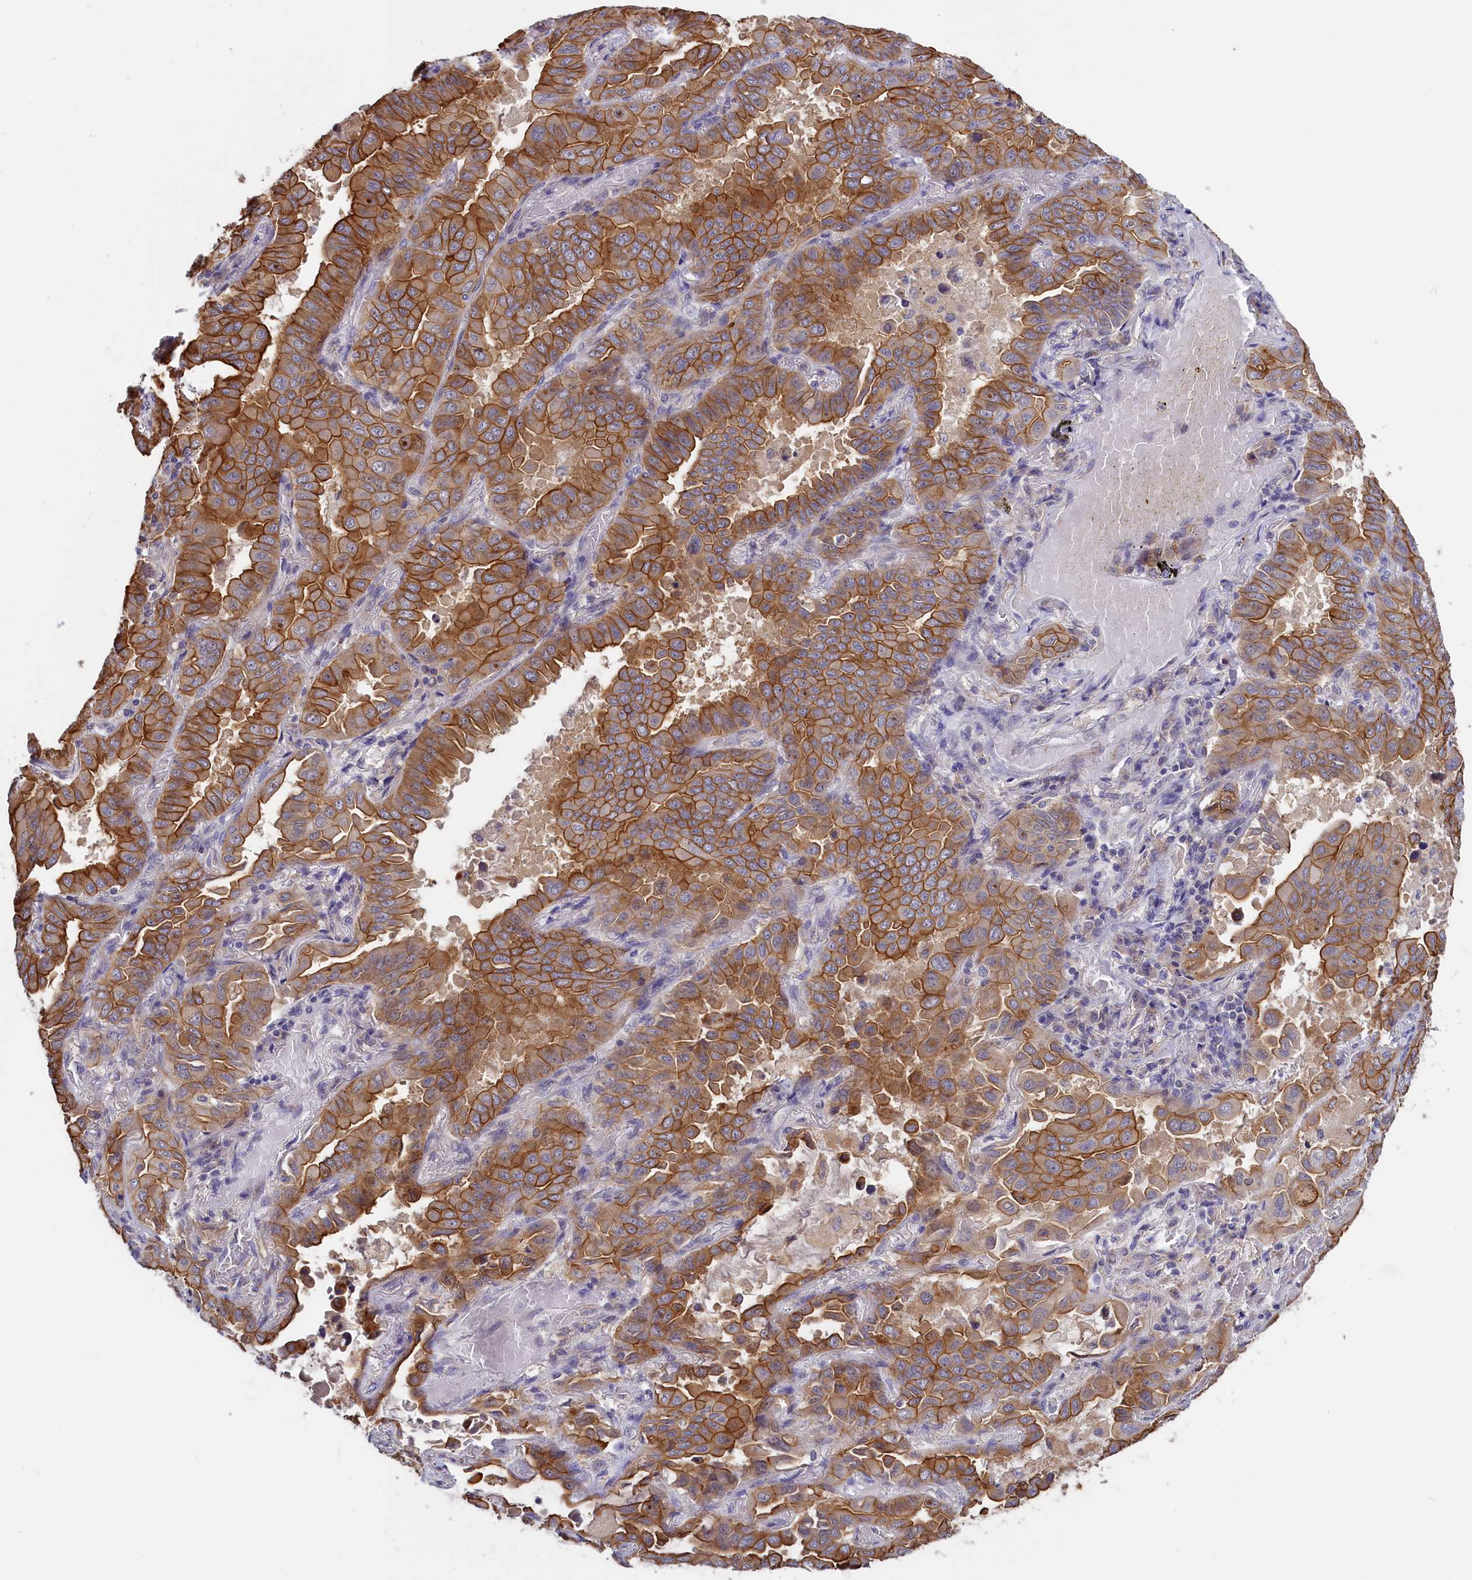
{"staining": {"intensity": "strong", "quantity": ">75%", "location": "cytoplasmic/membranous"}, "tissue": "lung cancer", "cell_type": "Tumor cells", "image_type": "cancer", "snomed": [{"axis": "morphology", "description": "Adenocarcinoma, NOS"}, {"axis": "topography", "description": "Lung"}], "caption": "Tumor cells demonstrate high levels of strong cytoplasmic/membranous staining in approximately >75% of cells in lung cancer.", "gene": "COL19A1", "patient": {"sex": "male", "age": 64}}